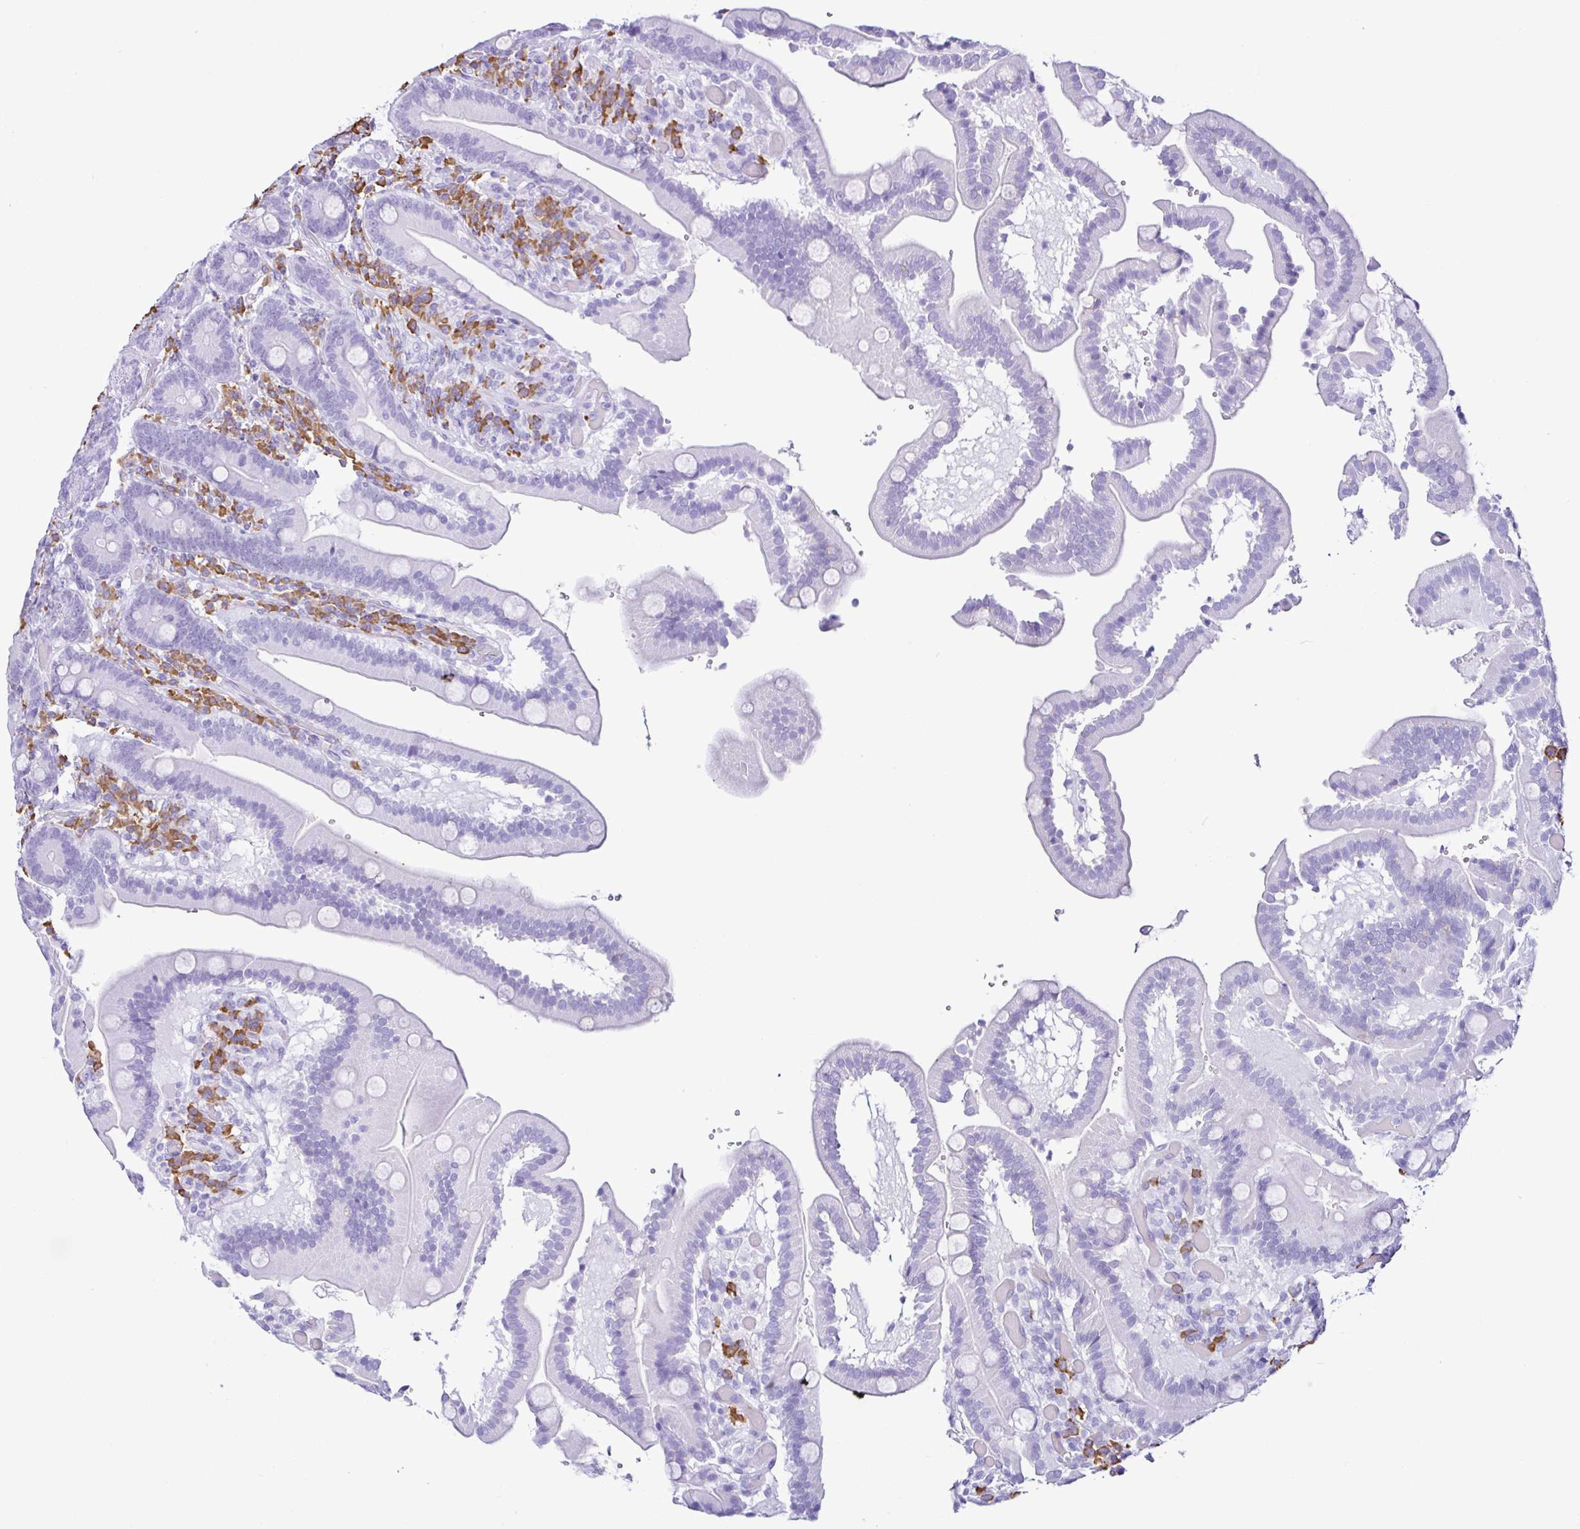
{"staining": {"intensity": "negative", "quantity": "none", "location": "none"}, "tissue": "duodenum", "cell_type": "Glandular cells", "image_type": "normal", "snomed": [{"axis": "morphology", "description": "Normal tissue, NOS"}, {"axis": "topography", "description": "Duodenum"}], "caption": "Human duodenum stained for a protein using IHC exhibits no positivity in glandular cells.", "gene": "PIGF", "patient": {"sex": "female", "age": 62}}